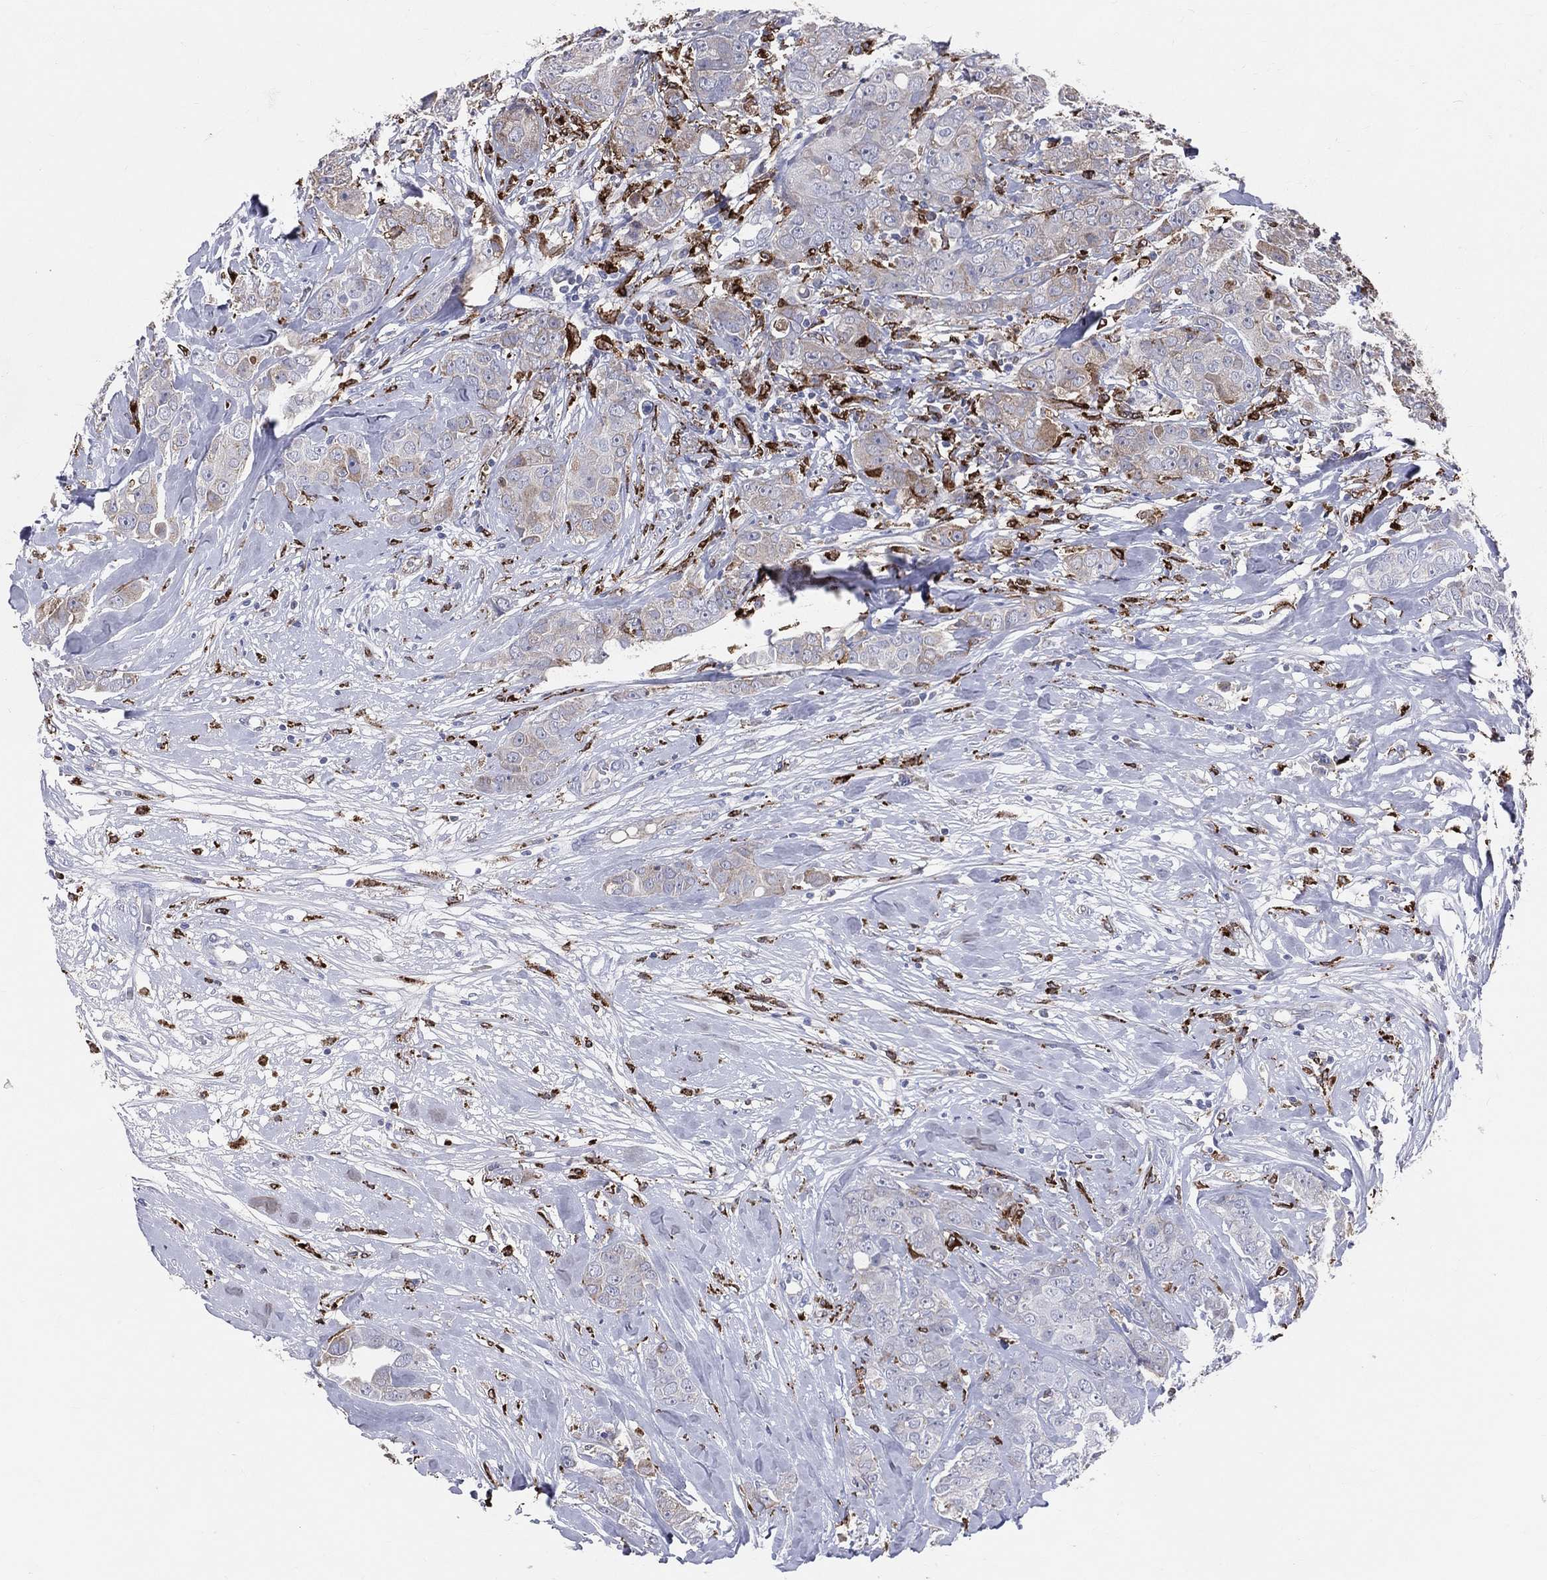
{"staining": {"intensity": "weak", "quantity": "<25%", "location": "cytoplasmic/membranous"}, "tissue": "breast cancer", "cell_type": "Tumor cells", "image_type": "cancer", "snomed": [{"axis": "morphology", "description": "Duct carcinoma"}, {"axis": "topography", "description": "Breast"}], "caption": "High power microscopy photomicrograph of an immunohistochemistry histopathology image of infiltrating ductal carcinoma (breast), revealing no significant staining in tumor cells. (DAB (3,3'-diaminobenzidine) immunohistochemistry with hematoxylin counter stain).", "gene": "CD74", "patient": {"sex": "female", "age": 43}}